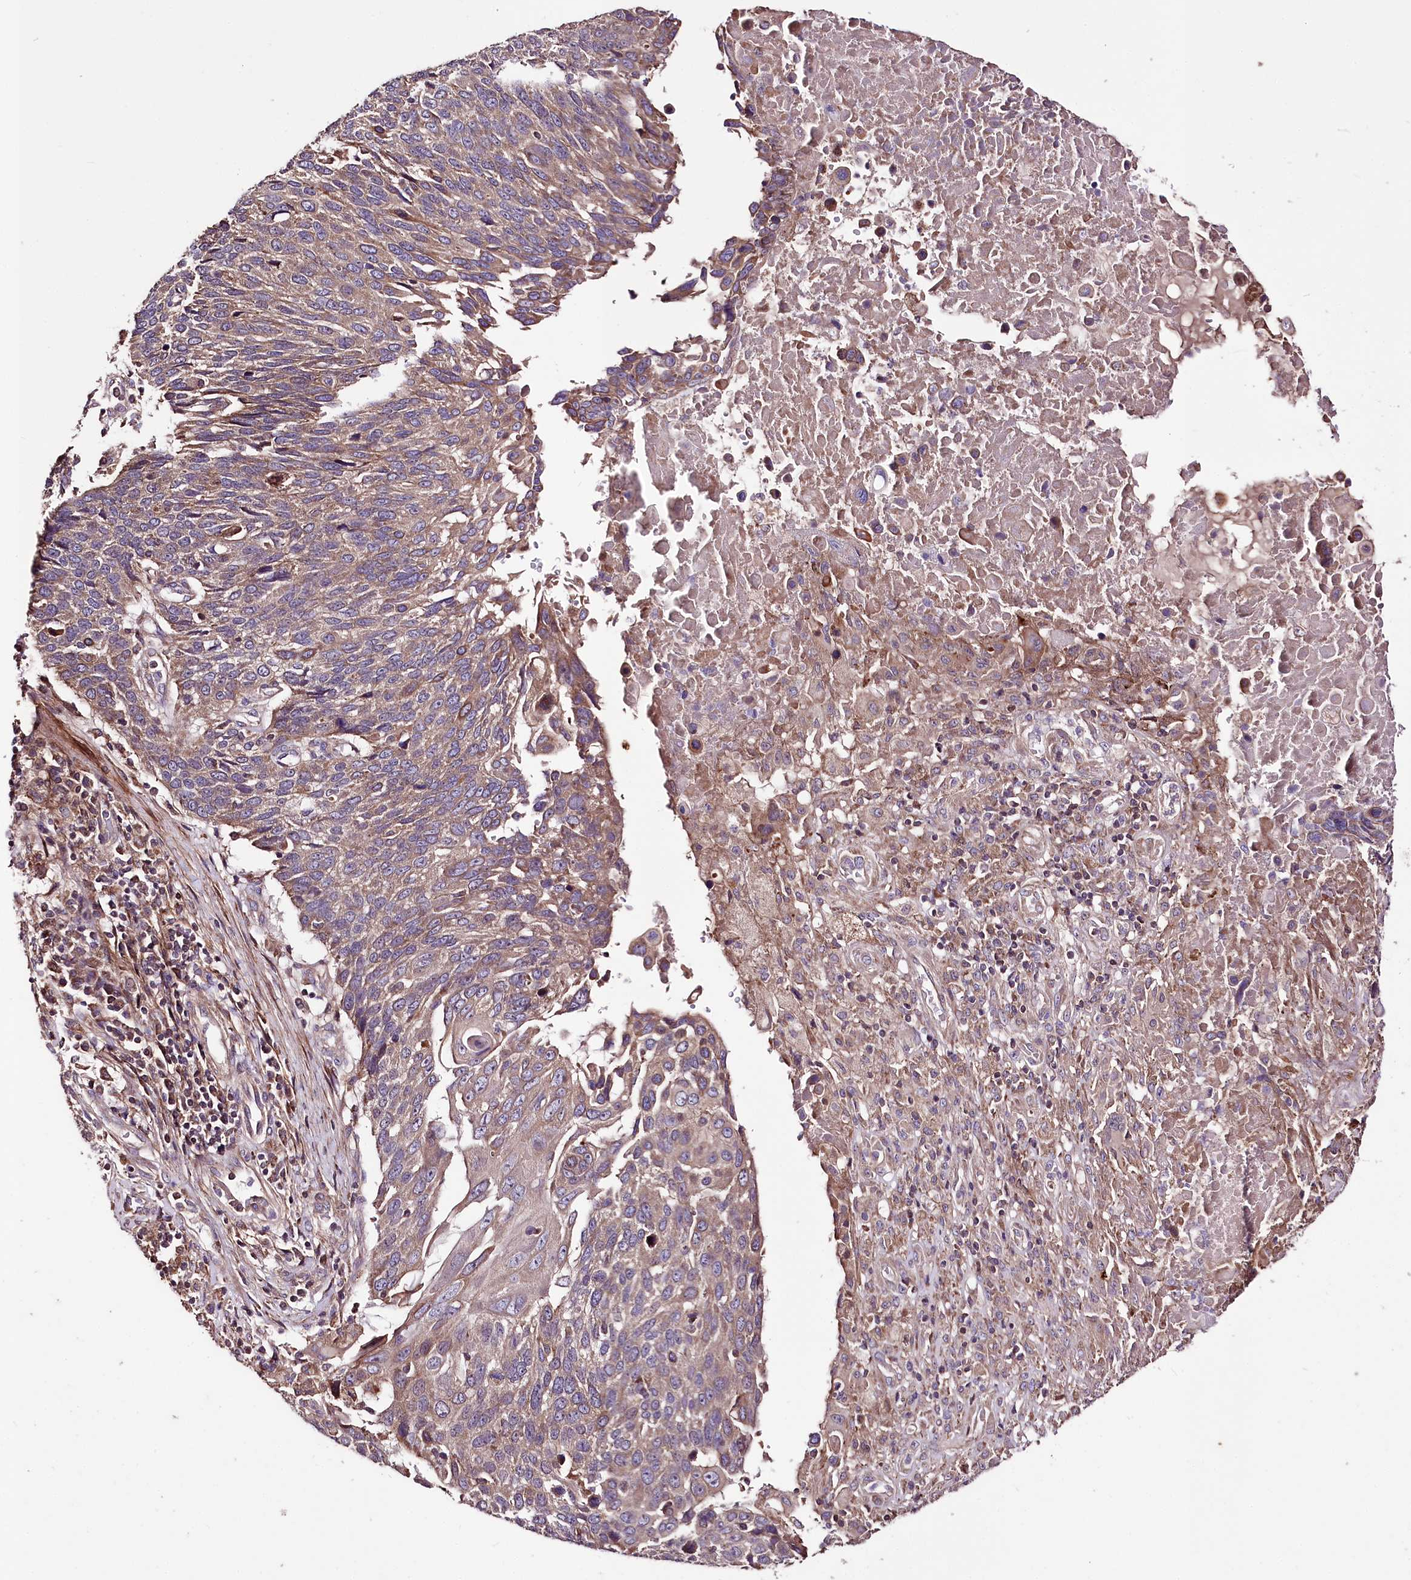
{"staining": {"intensity": "weak", "quantity": ">75%", "location": "cytoplasmic/membranous"}, "tissue": "lung cancer", "cell_type": "Tumor cells", "image_type": "cancer", "snomed": [{"axis": "morphology", "description": "Squamous cell carcinoma, NOS"}, {"axis": "topography", "description": "Lung"}], "caption": "A high-resolution photomicrograph shows immunohistochemistry staining of lung cancer (squamous cell carcinoma), which demonstrates weak cytoplasmic/membranous staining in about >75% of tumor cells. The protein of interest is stained brown, and the nuclei are stained in blue (DAB (3,3'-diaminobenzidine) IHC with brightfield microscopy, high magnification).", "gene": "WWC1", "patient": {"sex": "male", "age": 66}}